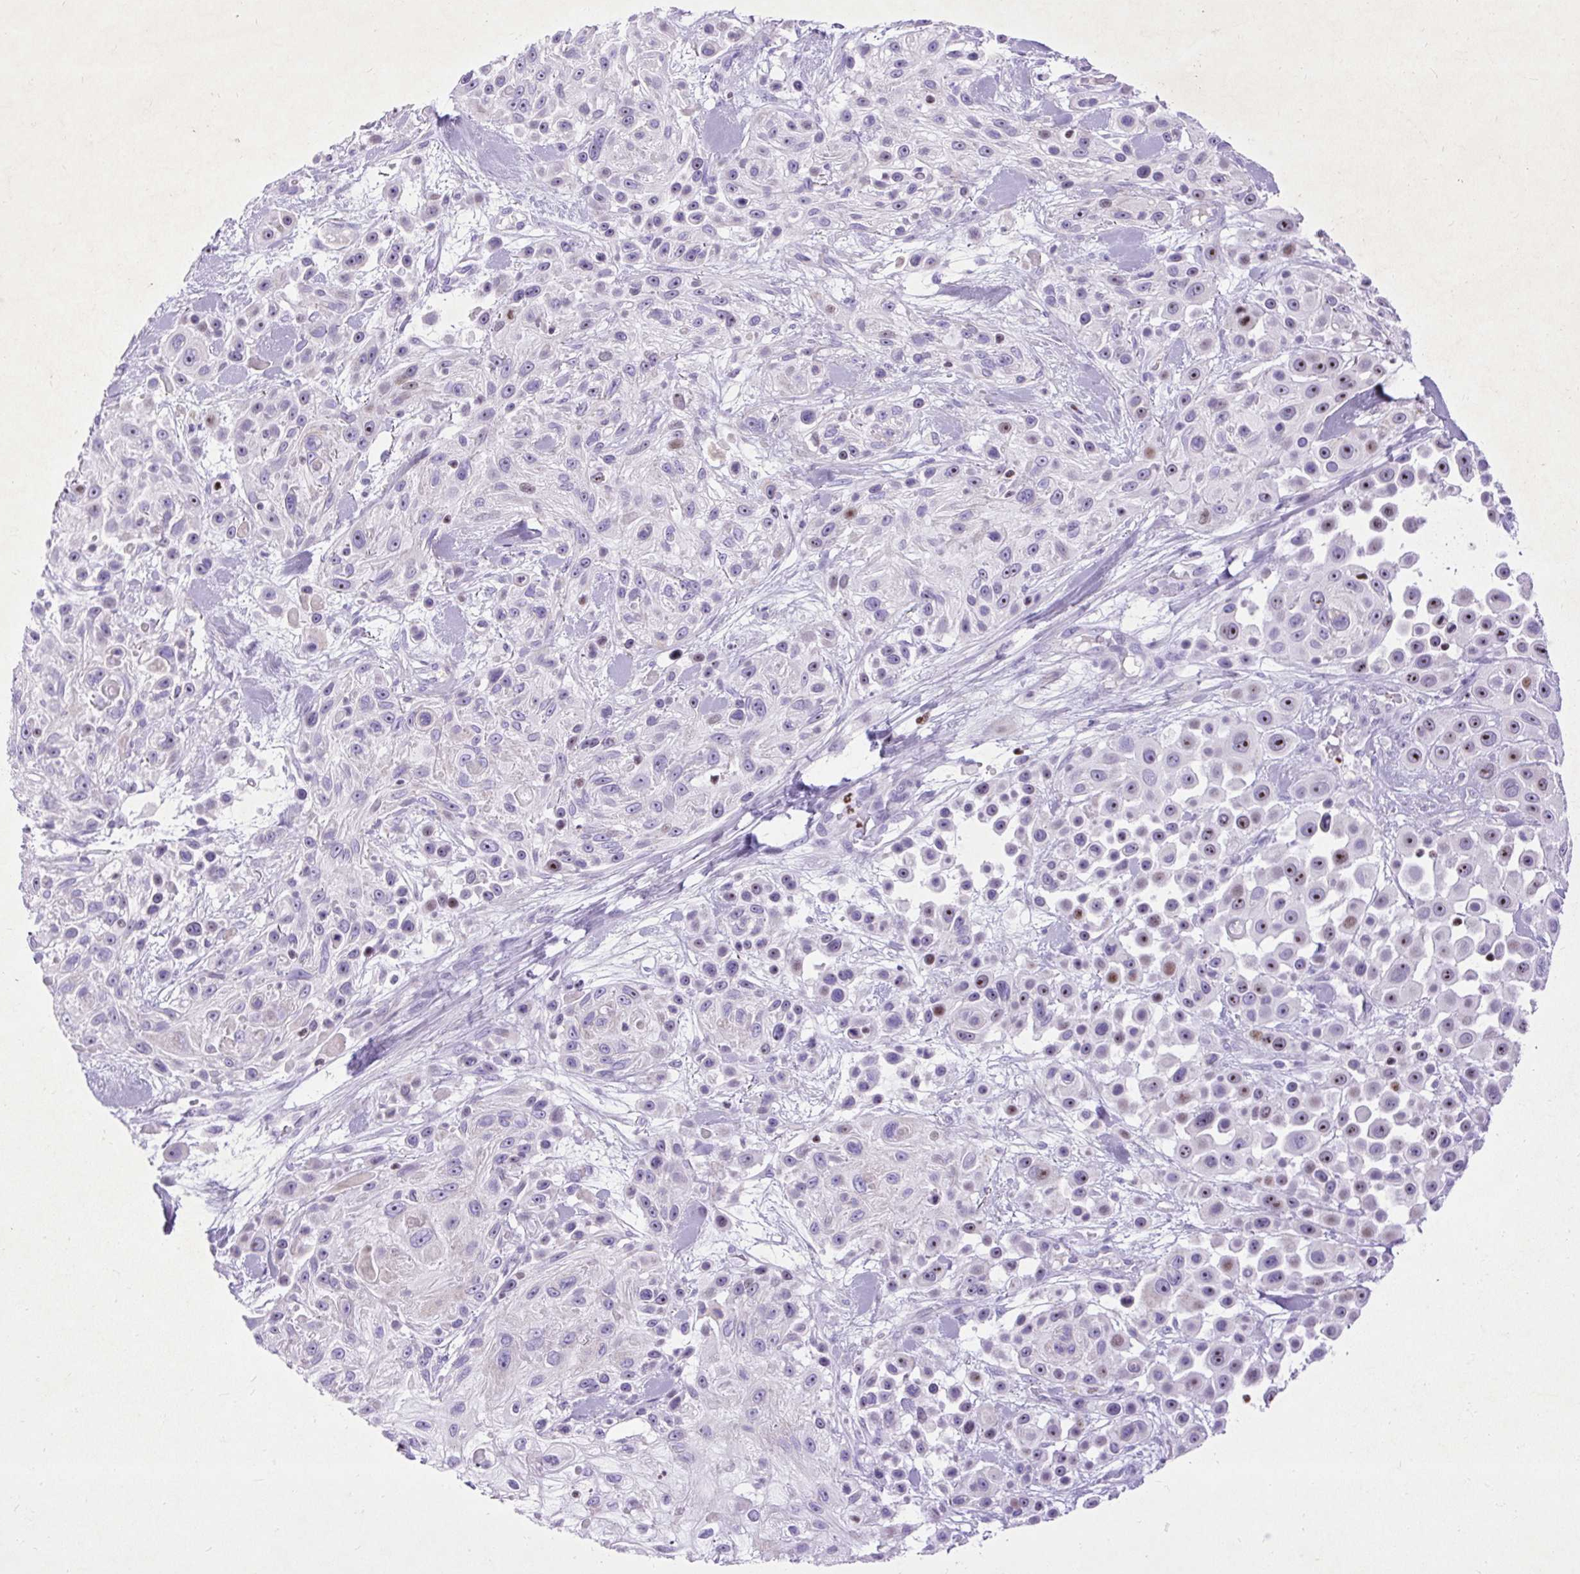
{"staining": {"intensity": "weak", "quantity": "<25%", "location": "nuclear"}, "tissue": "skin cancer", "cell_type": "Tumor cells", "image_type": "cancer", "snomed": [{"axis": "morphology", "description": "Squamous cell carcinoma, NOS"}, {"axis": "topography", "description": "Skin"}], "caption": "High power microscopy image of an immunohistochemistry (IHC) micrograph of squamous cell carcinoma (skin), revealing no significant positivity in tumor cells.", "gene": "SPC24", "patient": {"sex": "male", "age": 67}}